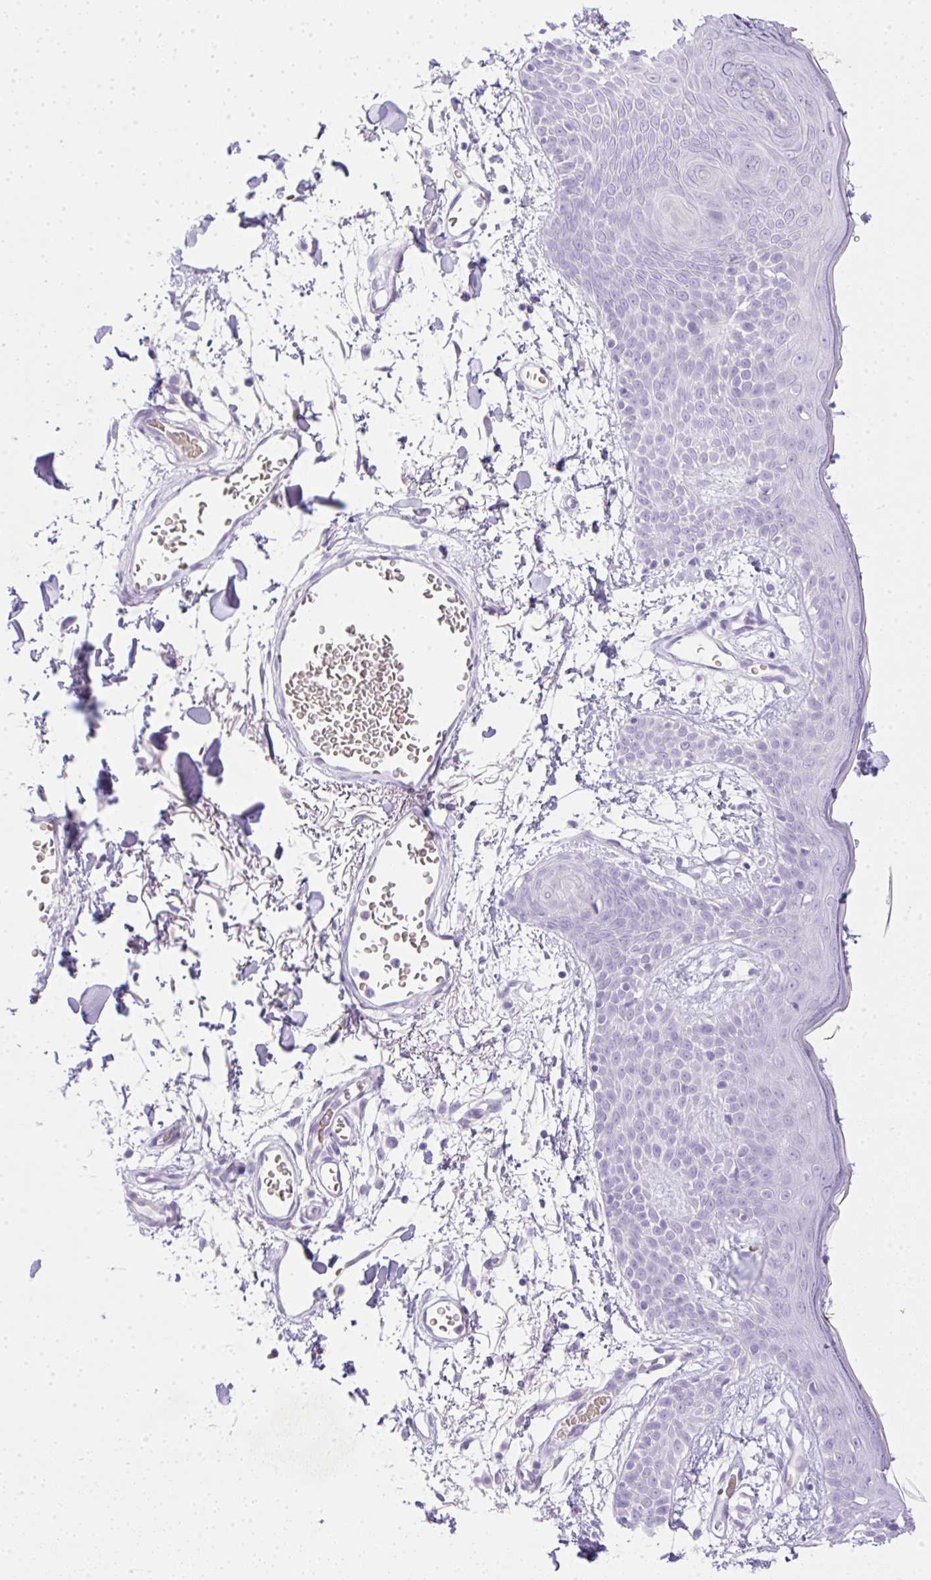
{"staining": {"intensity": "negative", "quantity": "none", "location": "none"}, "tissue": "skin", "cell_type": "Fibroblasts", "image_type": "normal", "snomed": [{"axis": "morphology", "description": "Normal tissue, NOS"}, {"axis": "topography", "description": "Skin"}], "caption": "Immunohistochemical staining of unremarkable human skin demonstrates no significant positivity in fibroblasts. Nuclei are stained in blue.", "gene": "CDX1", "patient": {"sex": "male", "age": 79}}